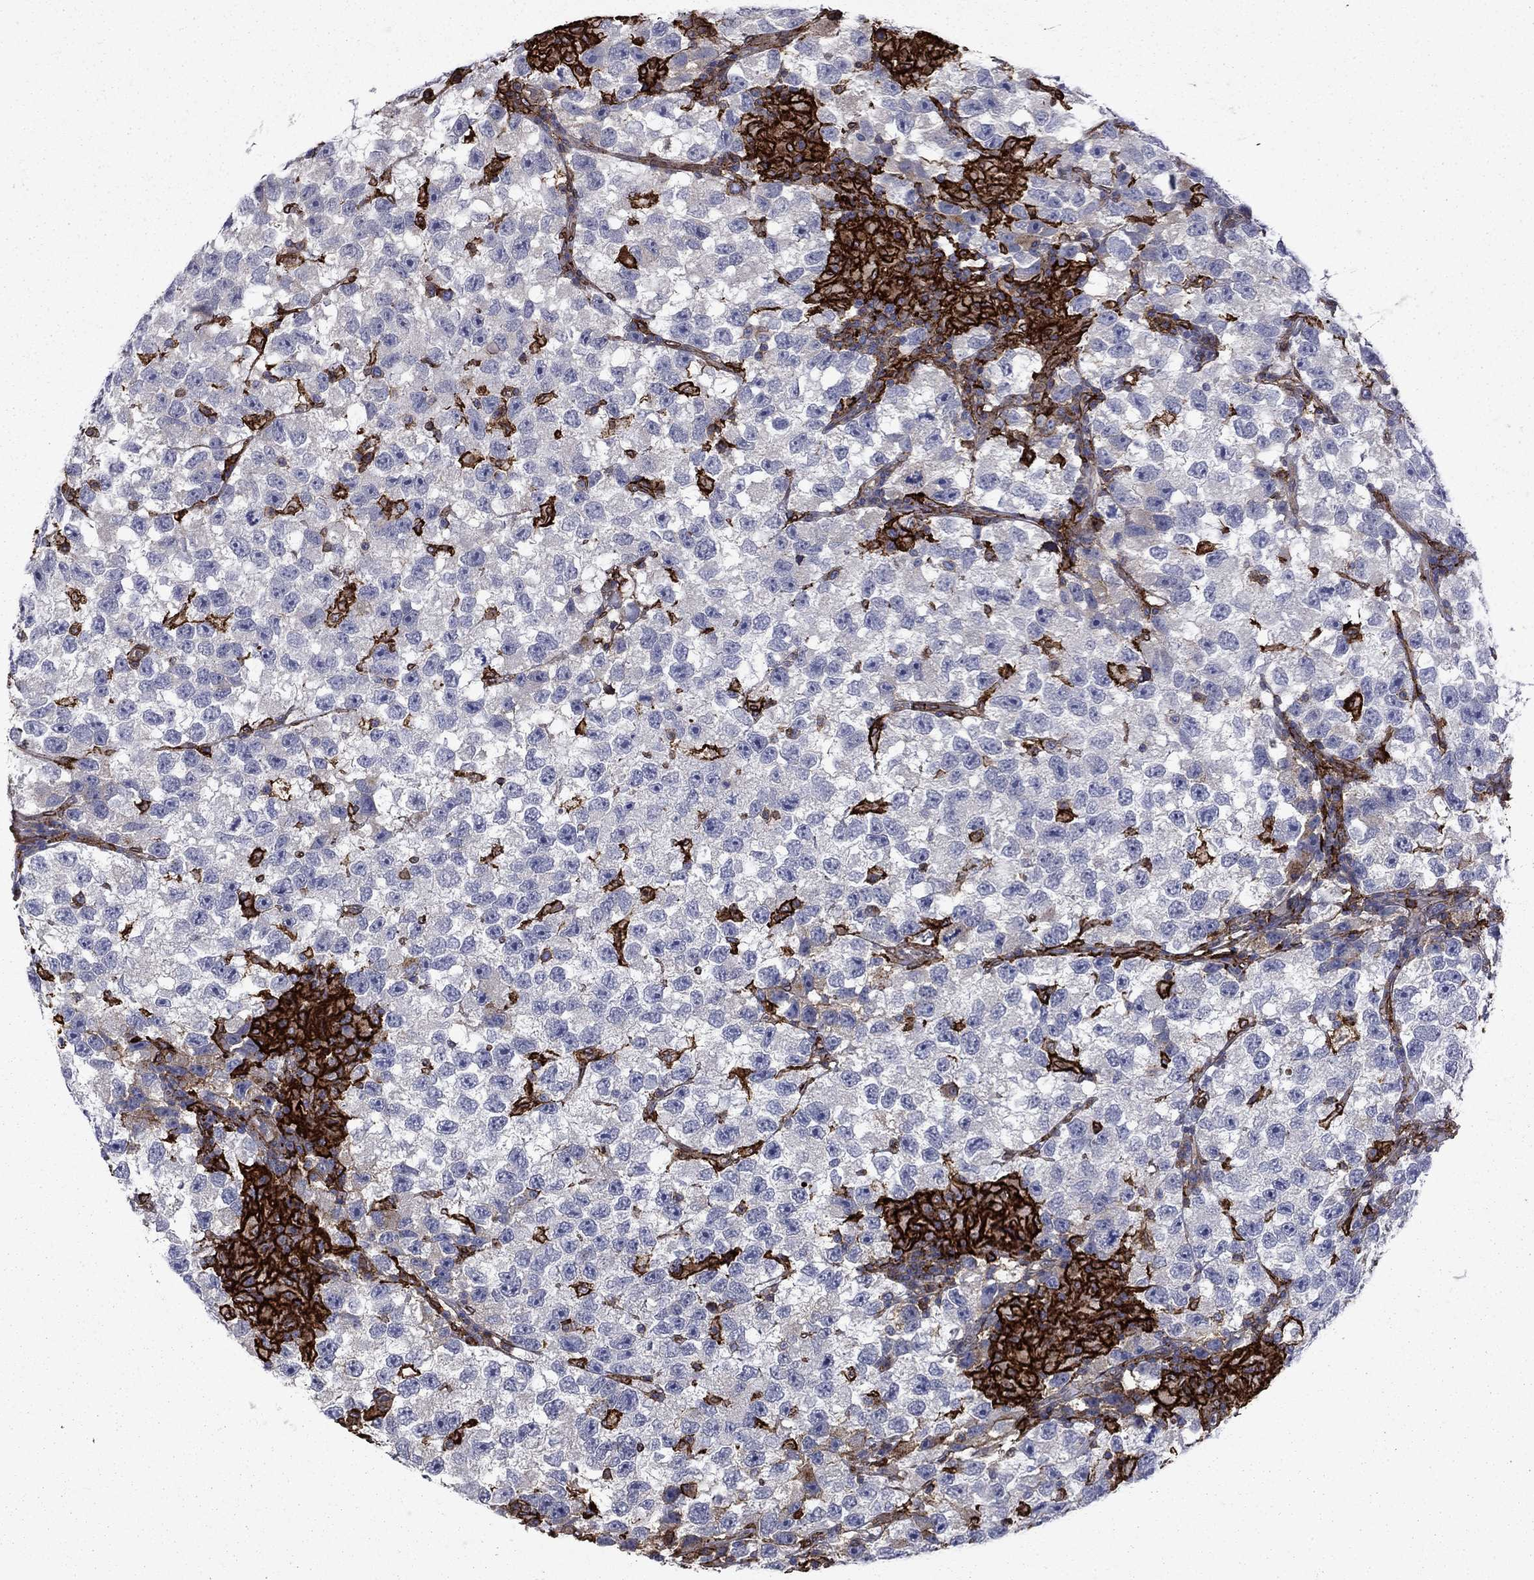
{"staining": {"intensity": "negative", "quantity": "none", "location": "none"}, "tissue": "testis cancer", "cell_type": "Tumor cells", "image_type": "cancer", "snomed": [{"axis": "morphology", "description": "Seminoma, NOS"}, {"axis": "topography", "description": "Testis"}], "caption": "There is no significant positivity in tumor cells of testis seminoma.", "gene": "PLAU", "patient": {"sex": "male", "age": 26}}